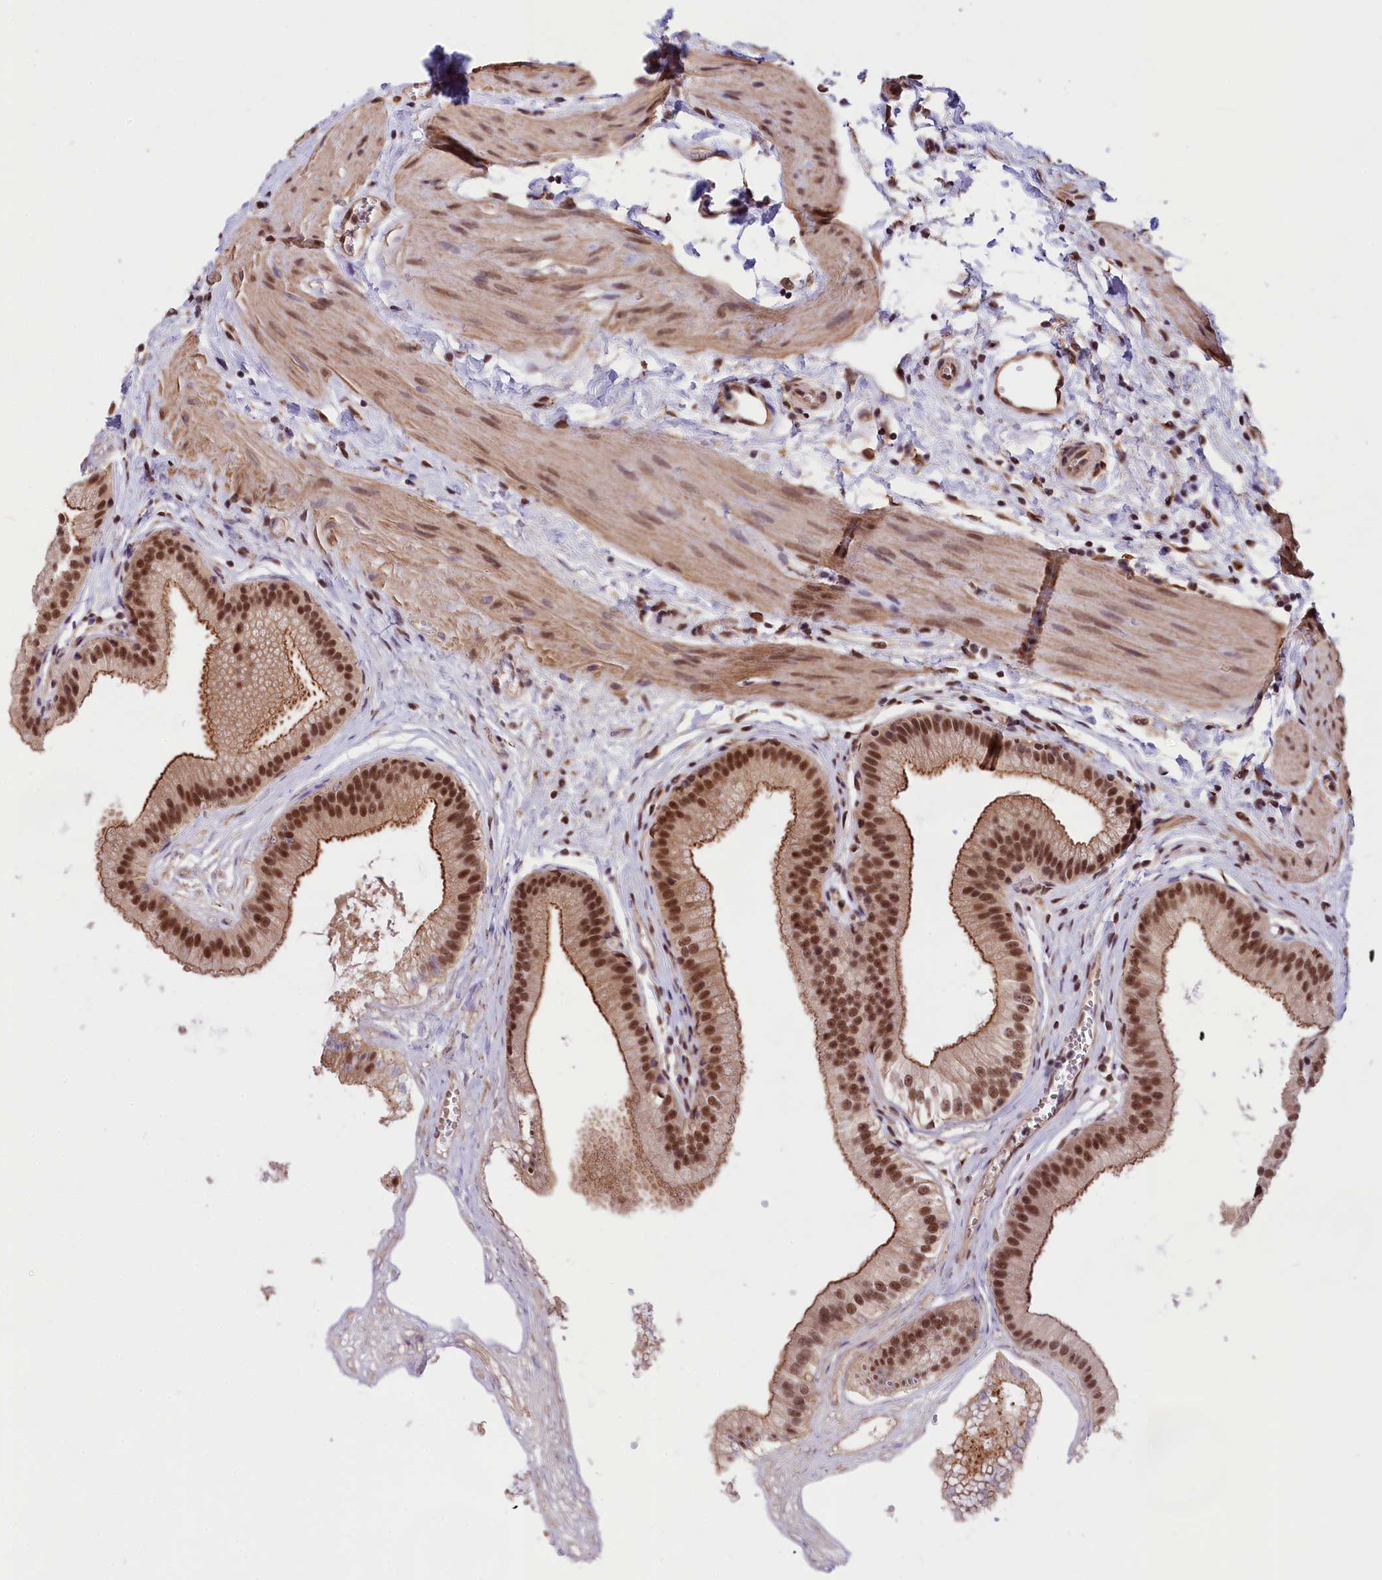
{"staining": {"intensity": "strong", "quantity": ">75%", "location": "cytoplasmic/membranous,nuclear"}, "tissue": "gallbladder", "cell_type": "Glandular cells", "image_type": "normal", "snomed": [{"axis": "morphology", "description": "Normal tissue, NOS"}, {"axis": "topography", "description": "Gallbladder"}], "caption": "Gallbladder was stained to show a protein in brown. There is high levels of strong cytoplasmic/membranous,nuclear expression in about >75% of glandular cells. (DAB (3,3'-diaminobenzidine) IHC with brightfield microscopy, high magnification).", "gene": "ZC3H4", "patient": {"sex": "female", "age": 54}}